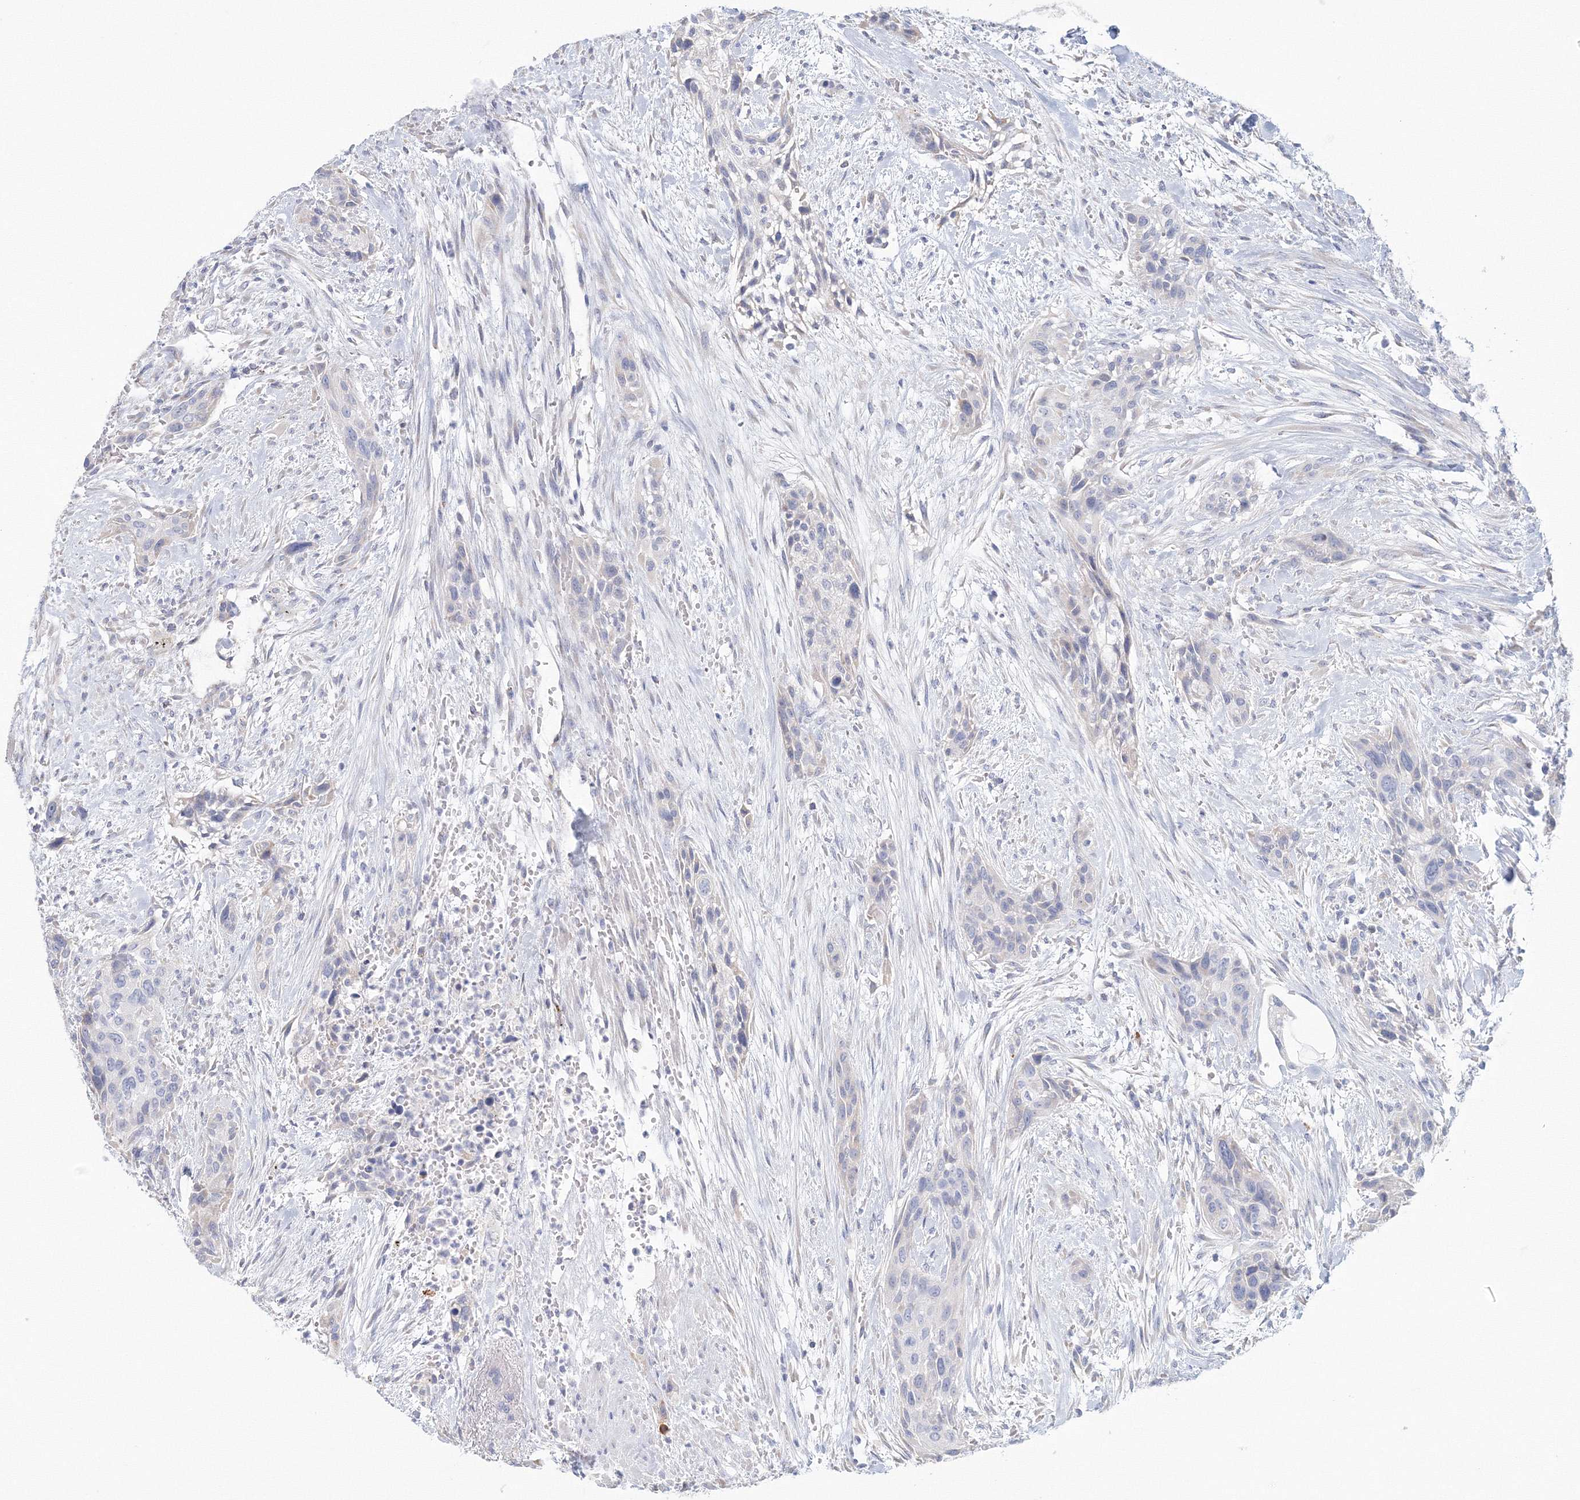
{"staining": {"intensity": "weak", "quantity": "<25%", "location": "cytoplasmic/membranous"}, "tissue": "urothelial cancer", "cell_type": "Tumor cells", "image_type": "cancer", "snomed": [{"axis": "morphology", "description": "Urothelial carcinoma, High grade"}, {"axis": "topography", "description": "Urinary bladder"}], "caption": "Immunohistochemistry (IHC) photomicrograph of human urothelial carcinoma (high-grade) stained for a protein (brown), which demonstrates no positivity in tumor cells.", "gene": "VSIG1", "patient": {"sex": "male", "age": 35}}